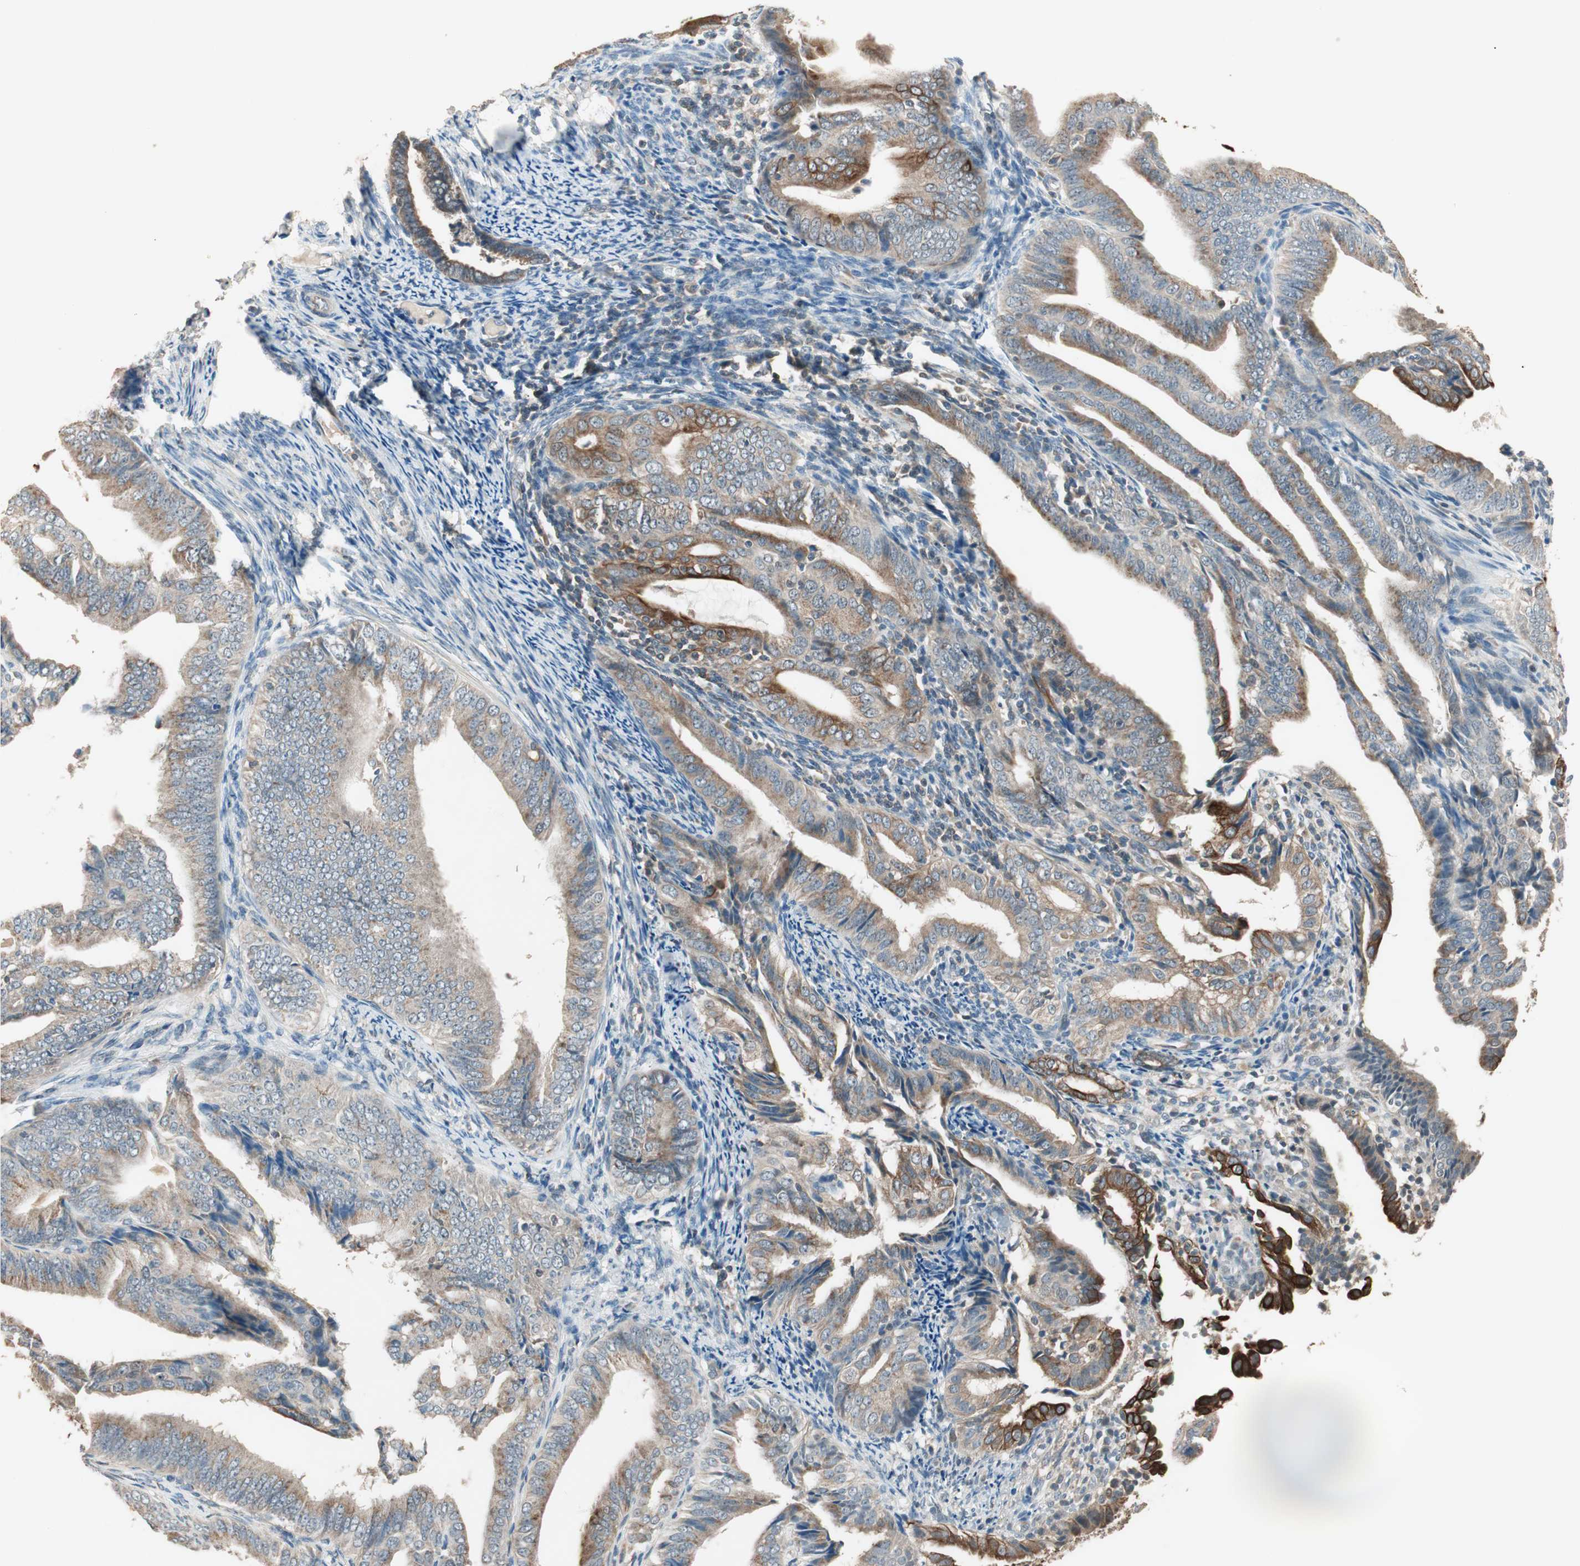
{"staining": {"intensity": "weak", "quantity": ">75%", "location": "cytoplasmic/membranous"}, "tissue": "endometrial cancer", "cell_type": "Tumor cells", "image_type": "cancer", "snomed": [{"axis": "morphology", "description": "Adenocarcinoma, NOS"}, {"axis": "topography", "description": "Endometrium"}], "caption": "A high-resolution micrograph shows immunohistochemistry (IHC) staining of endometrial cancer, which reveals weak cytoplasmic/membranous staining in about >75% of tumor cells.", "gene": "TRIM21", "patient": {"sex": "female", "age": 58}}